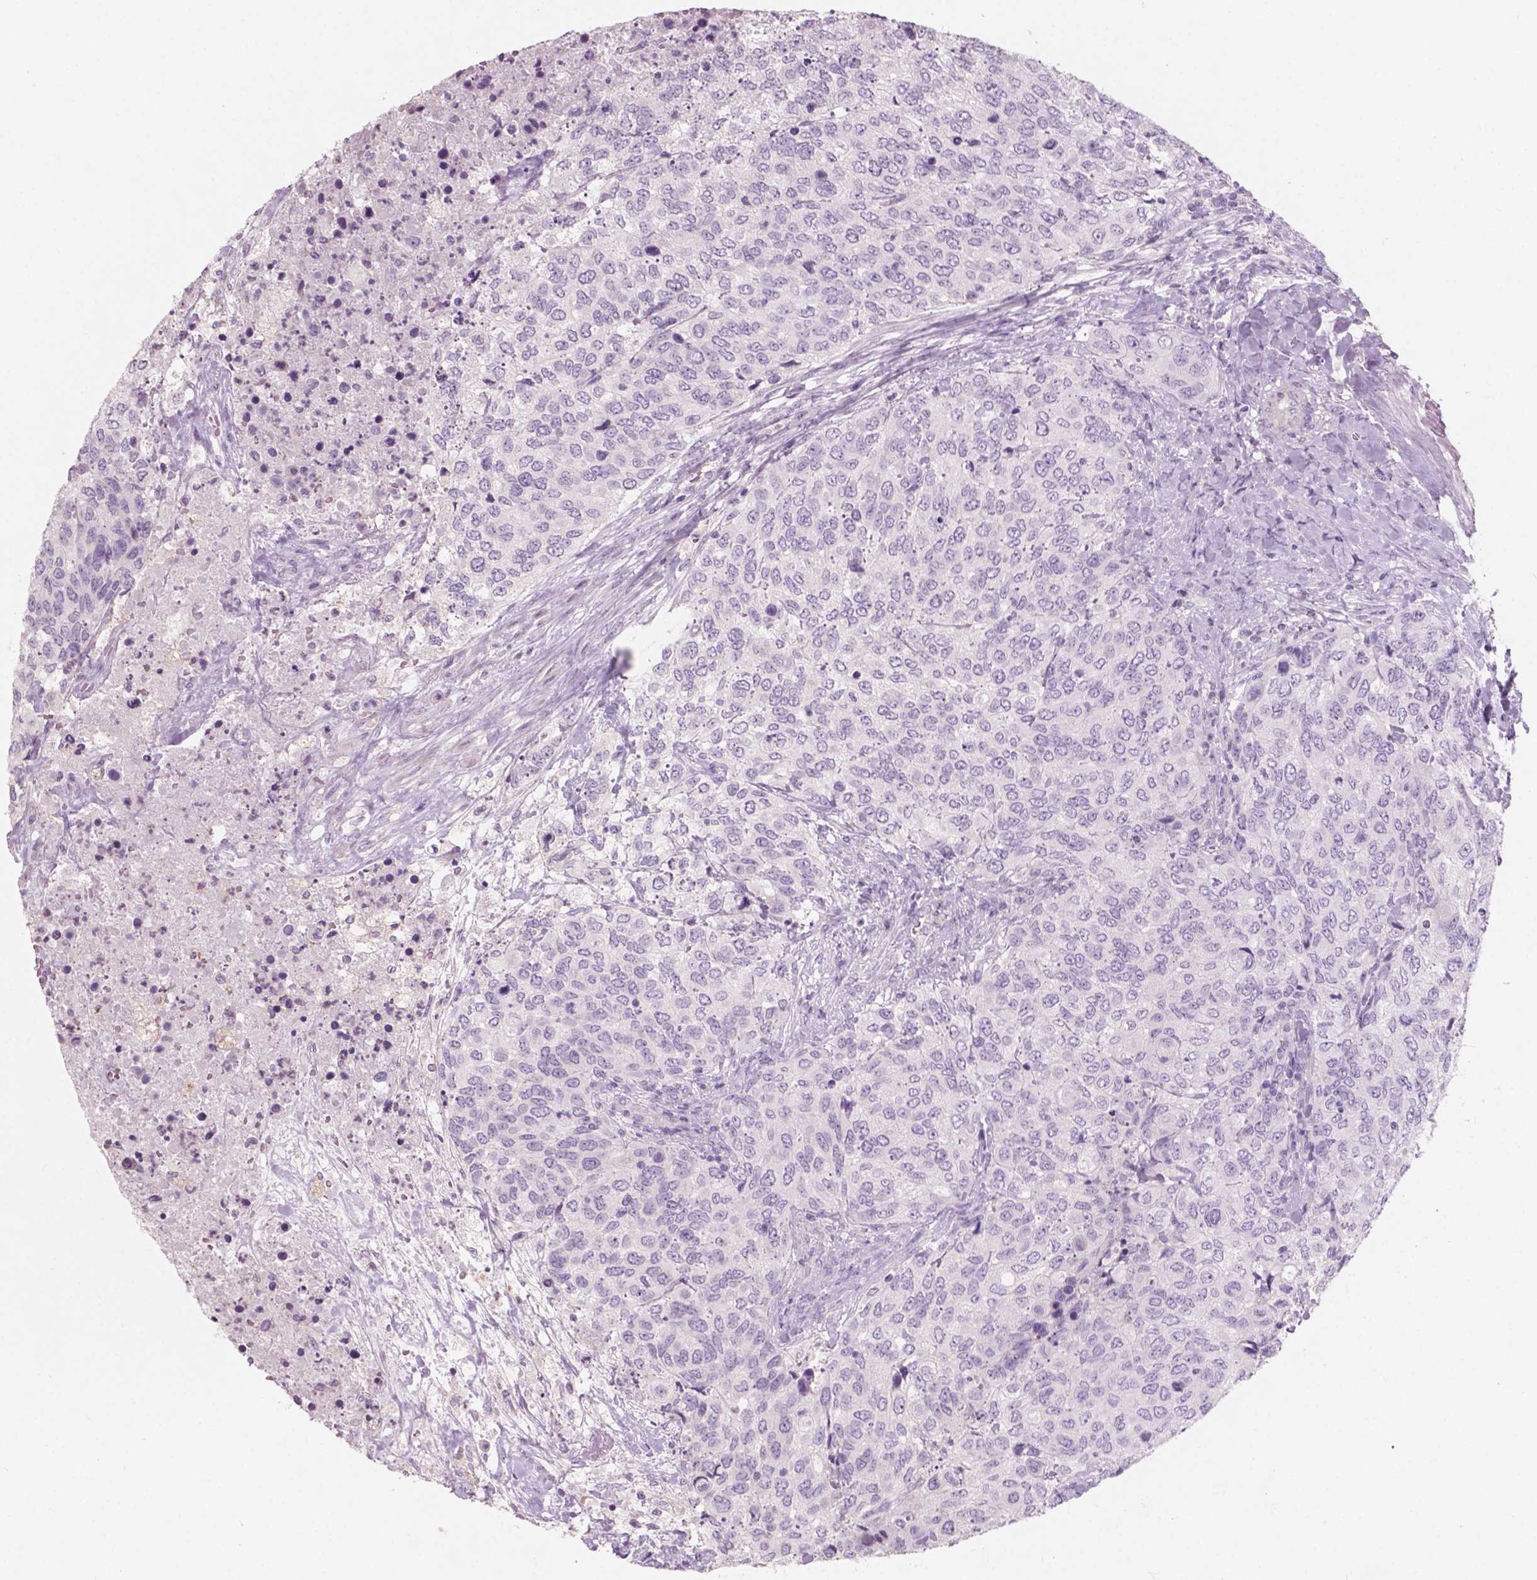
{"staining": {"intensity": "negative", "quantity": "none", "location": "none"}, "tissue": "urothelial cancer", "cell_type": "Tumor cells", "image_type": "cancer", "snomed": [{"axis": "morphology", "description": "Urothelial carcinoma, High grade"}, {"axis": "topography", "description": "Urinary bladder"}], "caption": "IHC photomicrograph of urothelial cancer stained for a protein (brown), which demonstrates no positivity in tumor cells.", "gene": "AWAT1", "patient": {"sex": "female", "age": 78}}